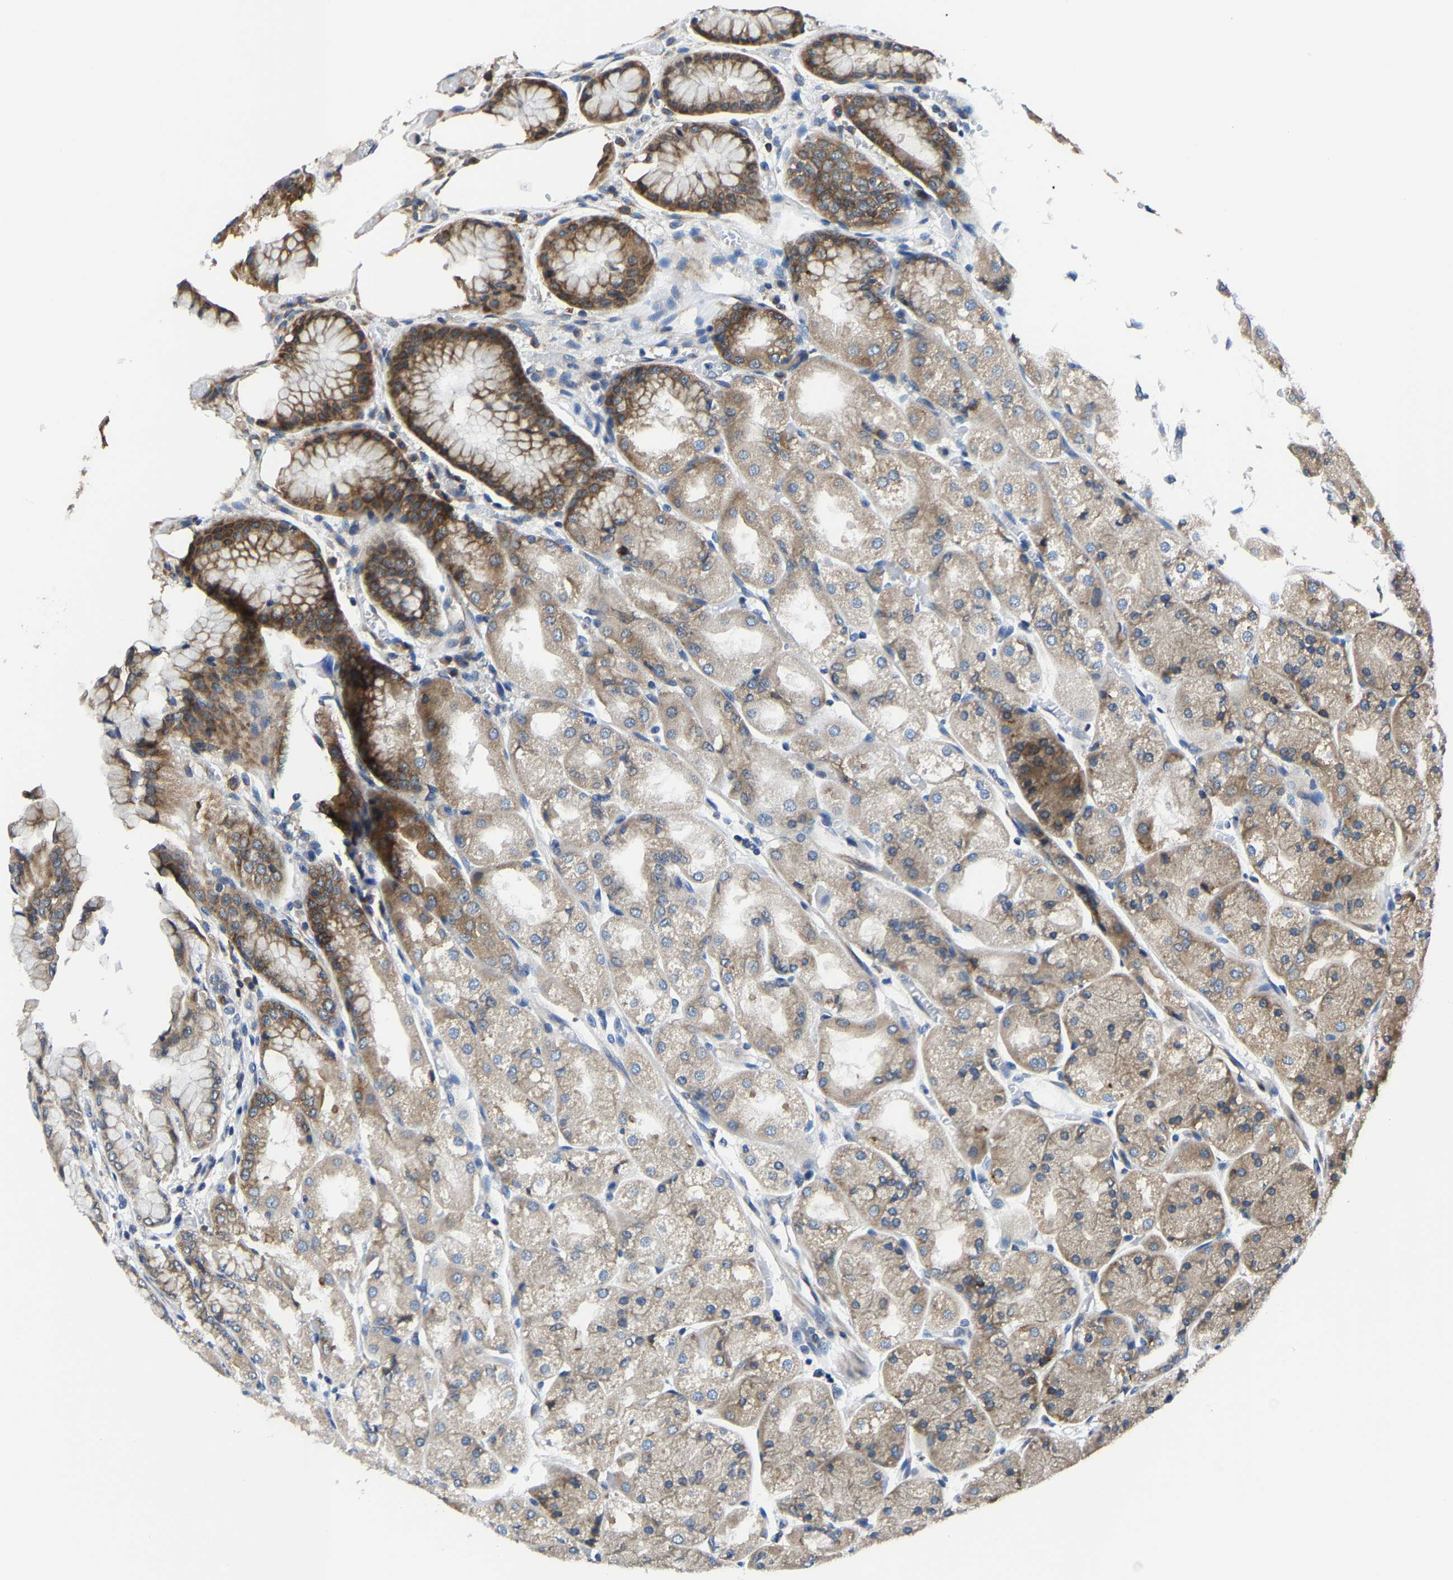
{"staining": {"intensity": "moderate", "quantity": ">75%", "location": "cytoplasmic/membranous"}, "tissue": "stomach", "cell_type": "Glandular cells", "image_type": "normal", "snomed": [{"axis": "morphology", "description": "Normal tissue, NOS"}, {"axis": "topography", "description": "Stomach, upper"}], "caption": "This photomicrograph demonstrates immunohistochemistry staining of unremarkable human stomach, with medium moderate cytoplasmic/membranous staining in approximately >75% of glandular cells.", "gene": "G3BP2", "patient": {"sex": "male", "age": 72}}